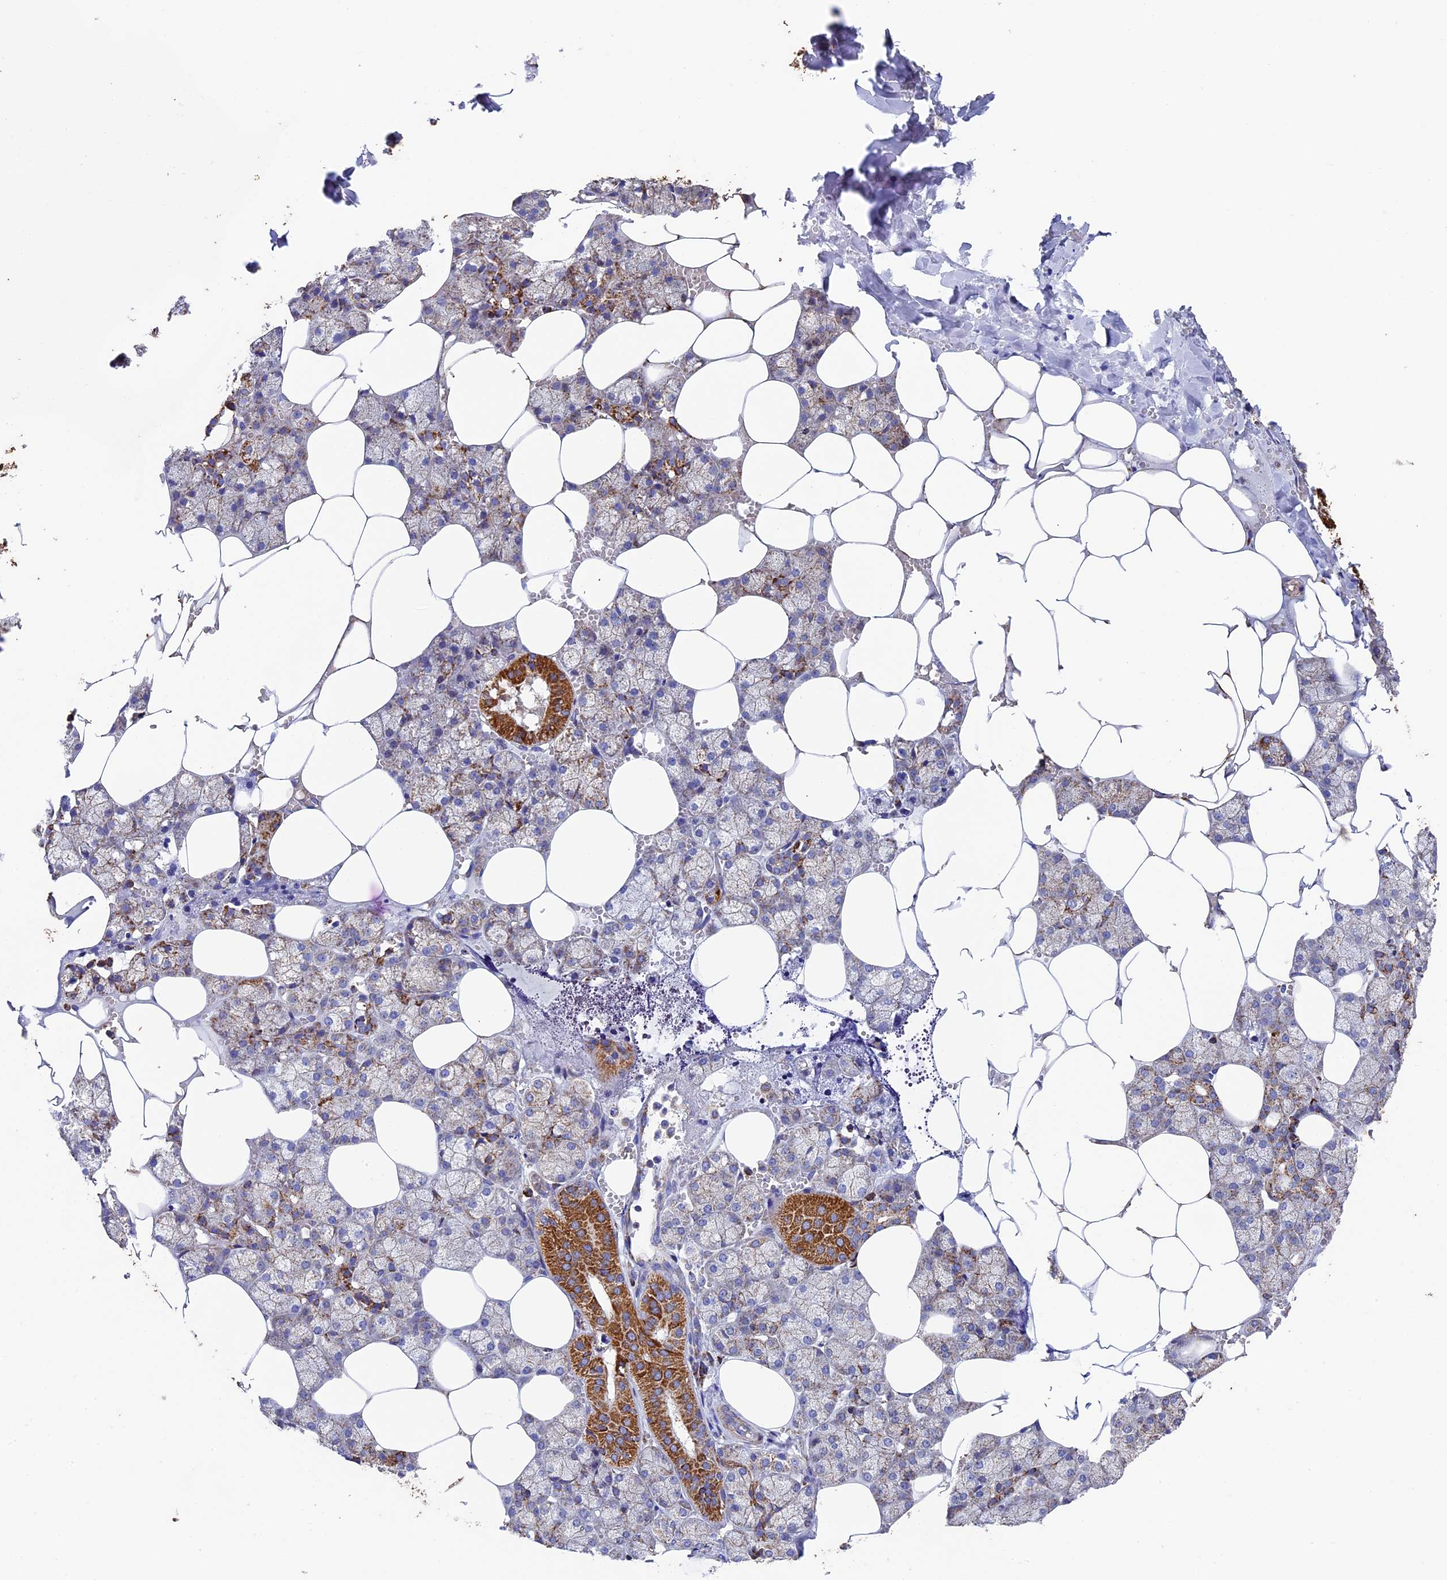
{"staining": {"intensity": "strong", "quantity": "<25%", "location": "cytoplasmic/membranous"}, "tissue": "salivary gland", "cell_type": "Glandular cells", "image_type": "normal", "snomed": [{"axis": "morphology", "description": "Normal tissue, NOS"}, {"axis": "topography", "description": "Salivary gland"}], "caption": "A high-resolution histopathology image shows IHC staining of benign salivary gland, which reveals strong cytoplasmic/membranous positivity in approximately <25% of glandular cells.", "gene": "ADAT1", "patient": {"sex": "male", "age": 62}}